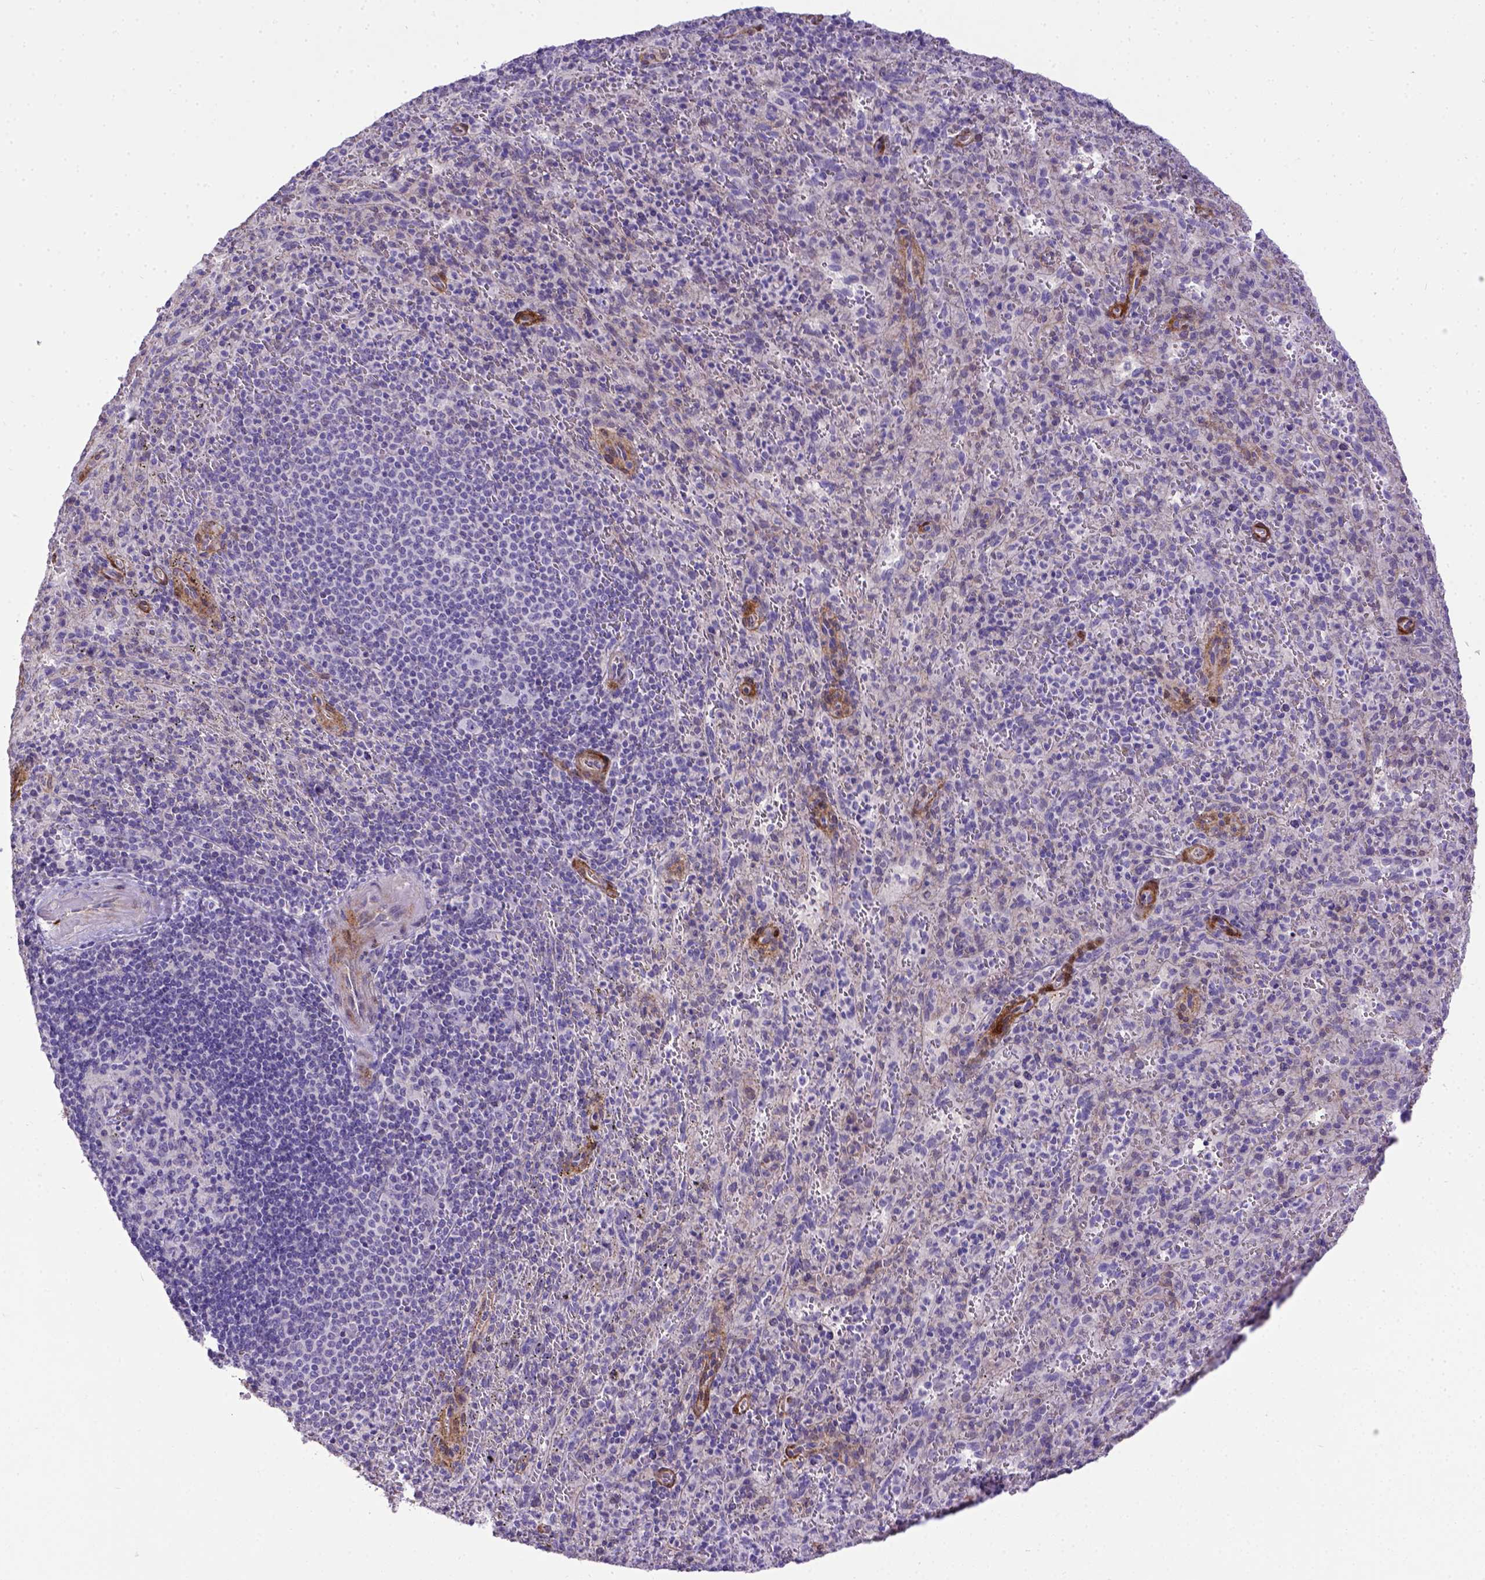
{"staining": {"intensity": "negative", "quantity": "none", "location": "none"}, "tissue": "spleen", "cell_type": "Cells in red pulp", "image_type": "normal", "snomed": [{"axis": "morphology", "description": "Normal tissue, NOS"}, {"axis": "topography", "description": "Spleen"}], "caption": "IHC image of unremarkable spleen: spleen stained with DAB displays no significant protein staining in cells in red pulp.", "gene": "BTN1A1", "patient": {"sex": "male", "age": 57}}